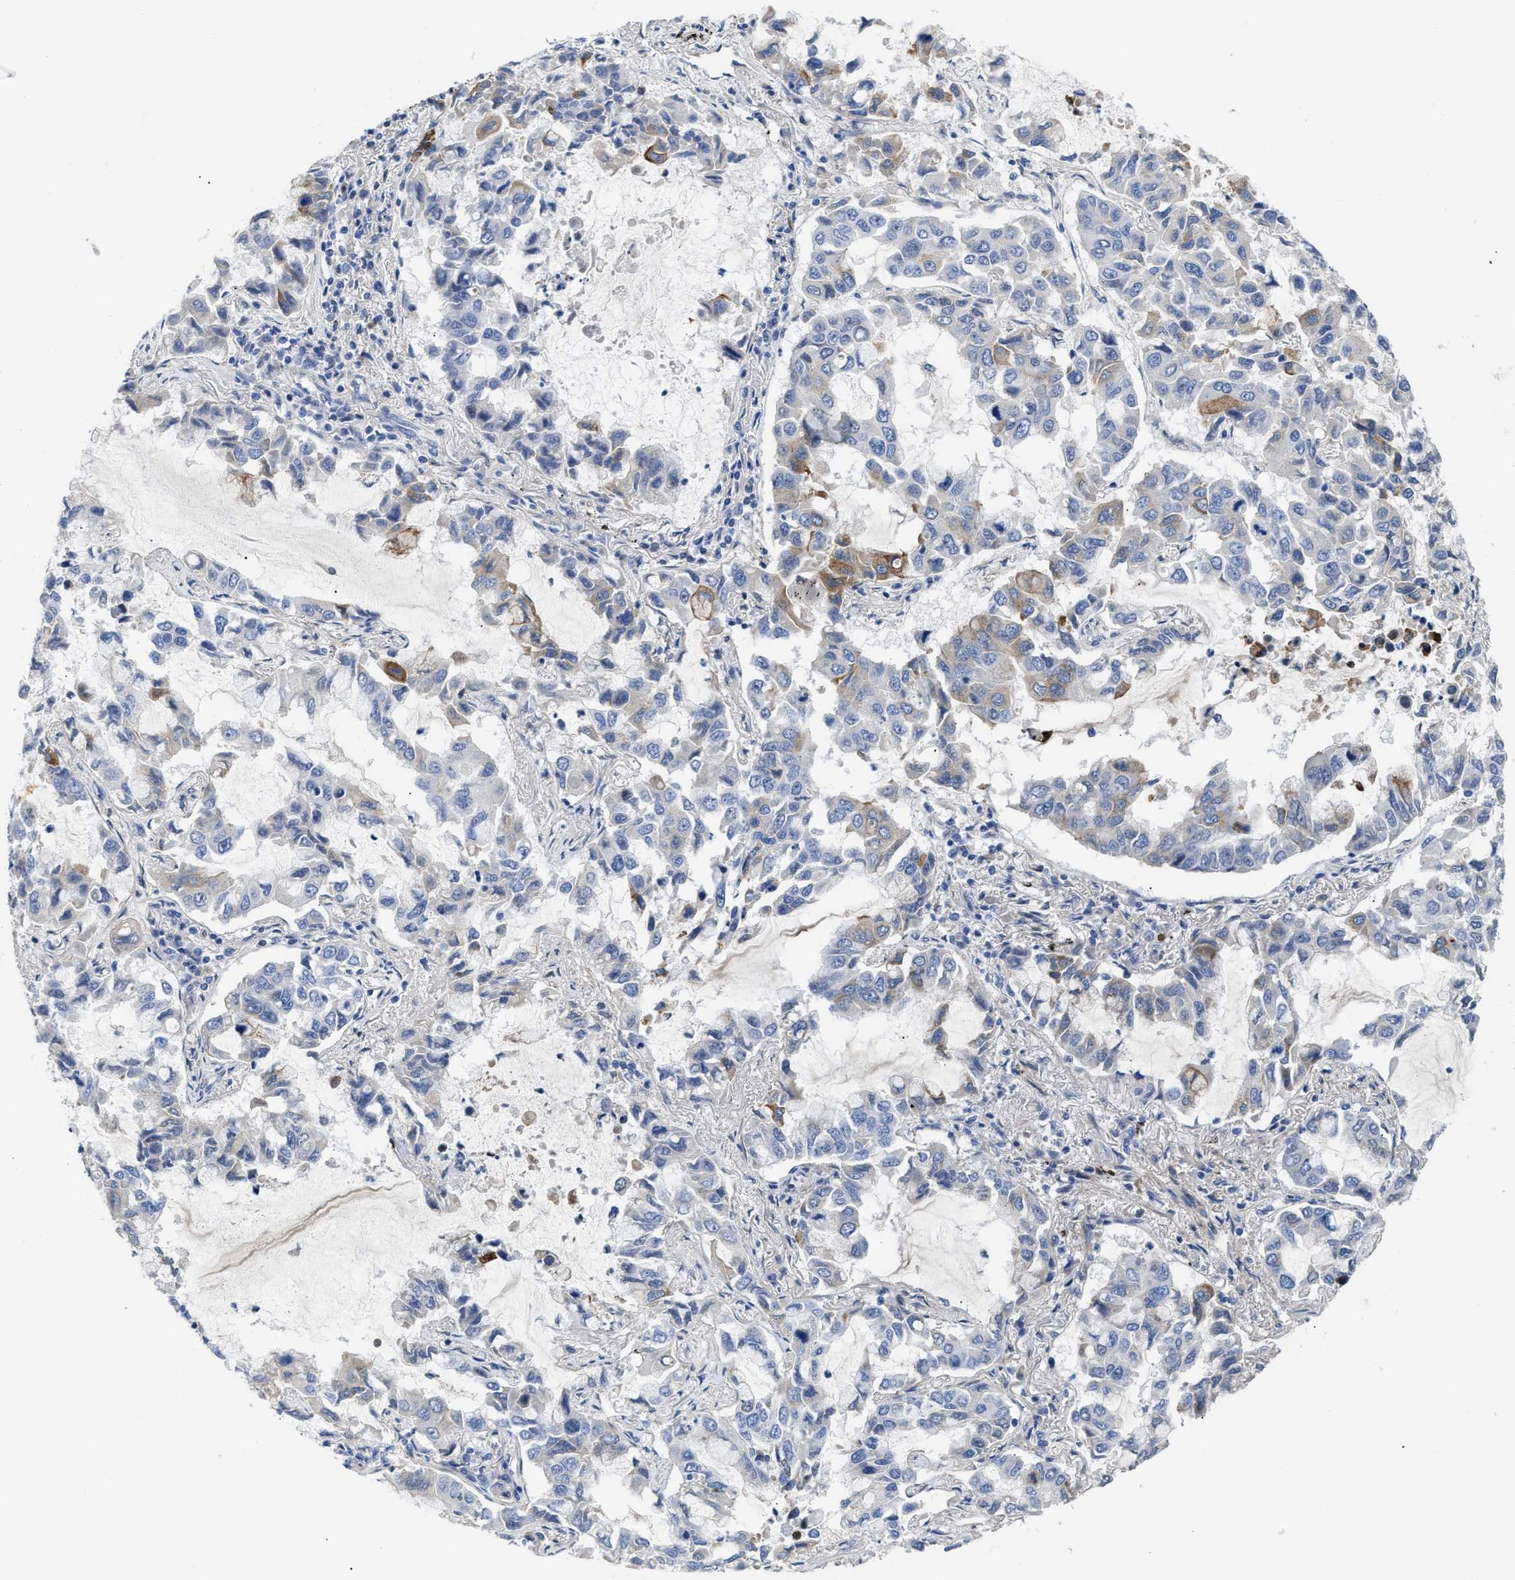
{"staining": {"intensity": "moderate", "quantity": "<25%", "location": "cytoplasmic/membranous"}, "tissue": "lung cancer", "cell_type": "Tumor cells", "image_type": "cancer", "snomed": [{"axis": "morphology", "description": "Adenocarcinoma, NOS"}, {"axis": "topography", "description": "Lung"}], "caption": "Protein staining by immunohistochemistry shows moderate cytoplasmic/membranous staining in approximately <25% of tumor cells in adenocarcinoma (lung).", "gene": "TFPI", "patient": {"sex": "male", "age": 64}}